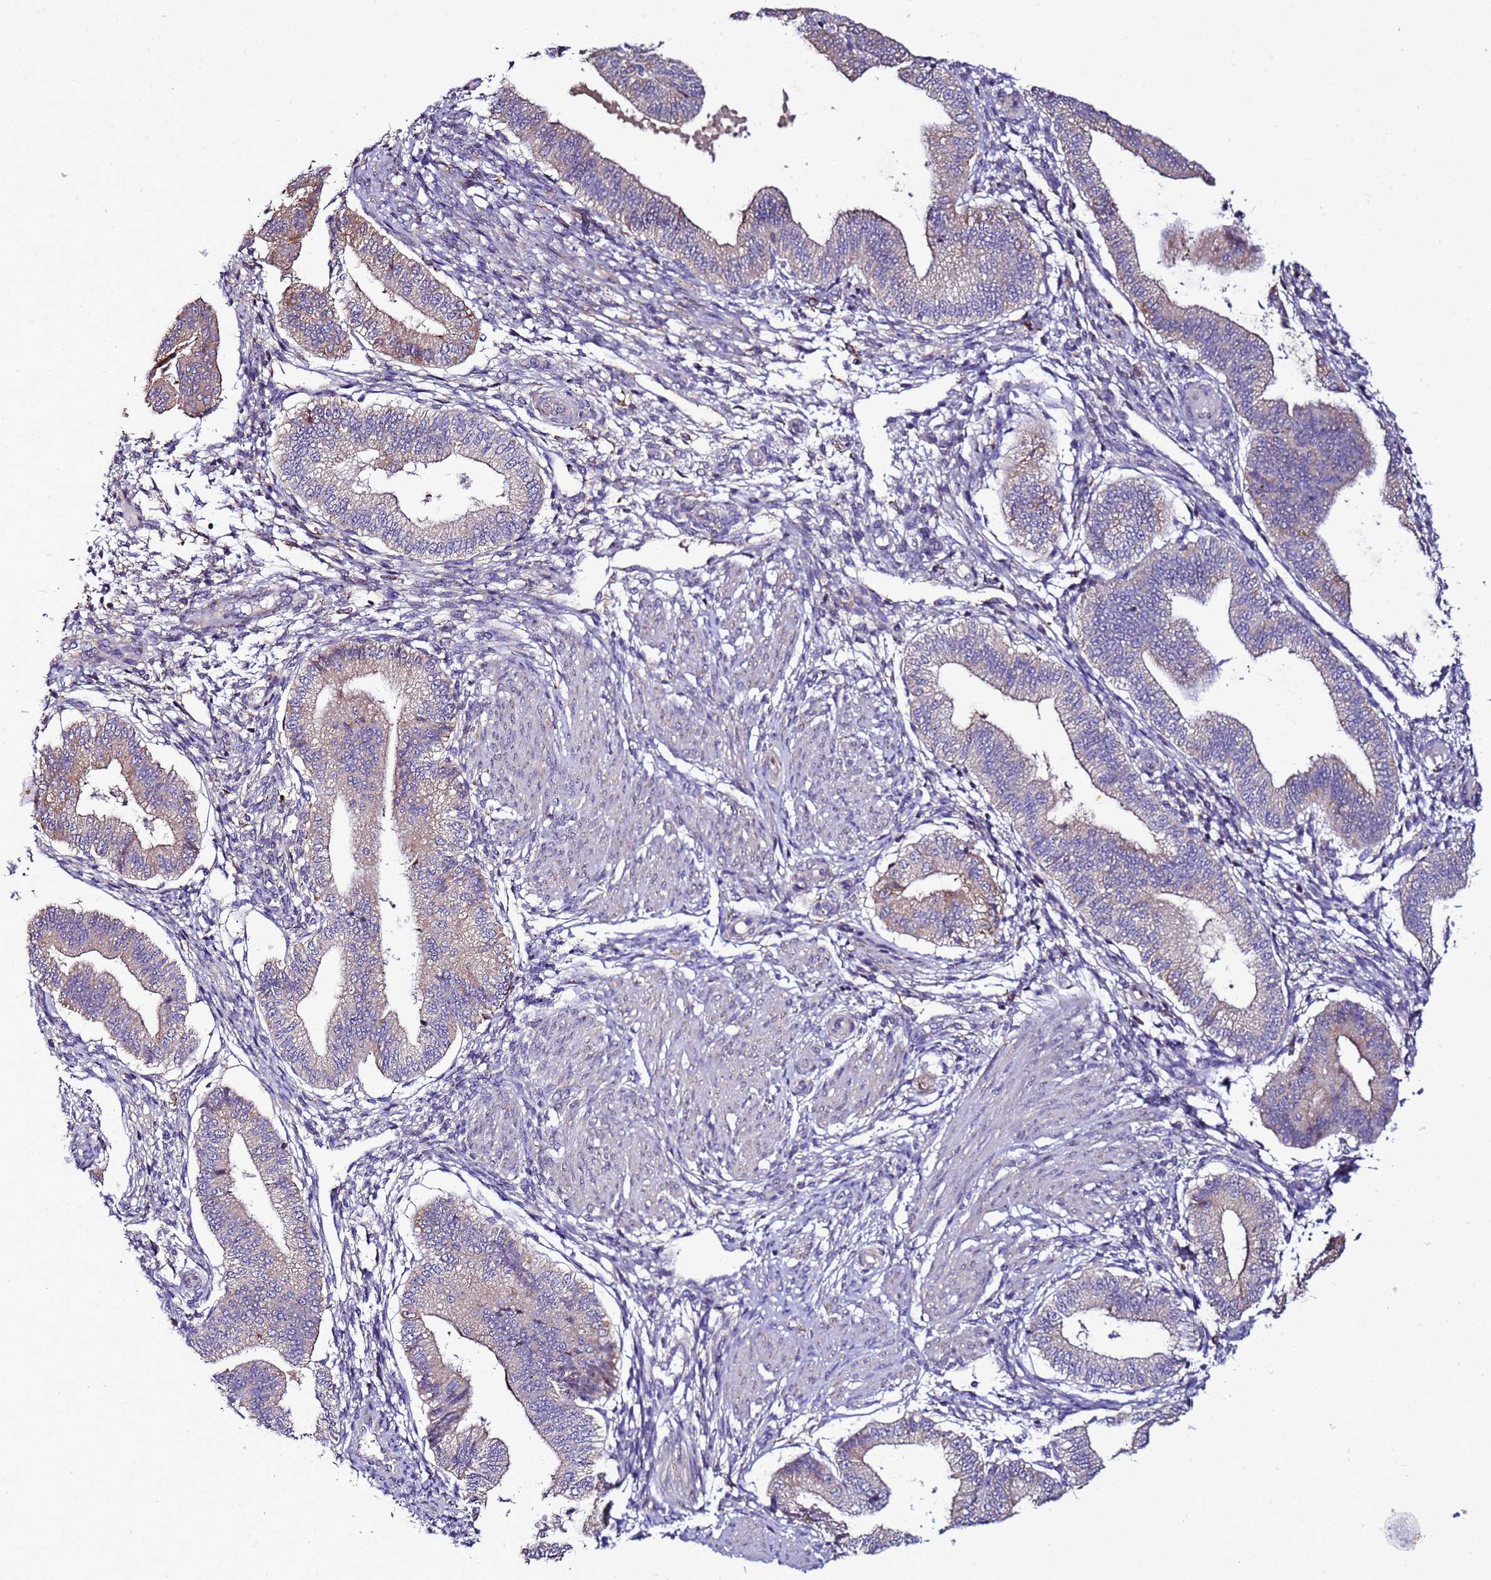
{"staining": {"intensity": "weak", "quantity": "25%-75%", "location": "cytoplasmic/membranous"}, "tissue": "endometrium", "cell_type": "Cells in endometrial stroma", "image_type": "normal", "snomed": [{"axis": "morphology", "description": "Normal tissue, NOS"}, {"axis": "topography", "description": "Endometrium"}], "caption": "A low amount of weak cytoplasmic/membranous expression is seen in about 25%-75% of cells in endometrial stroma in benign endometrium.", "gene": "ANTKMT", "patient": {"sex": "female", "age": 39}}